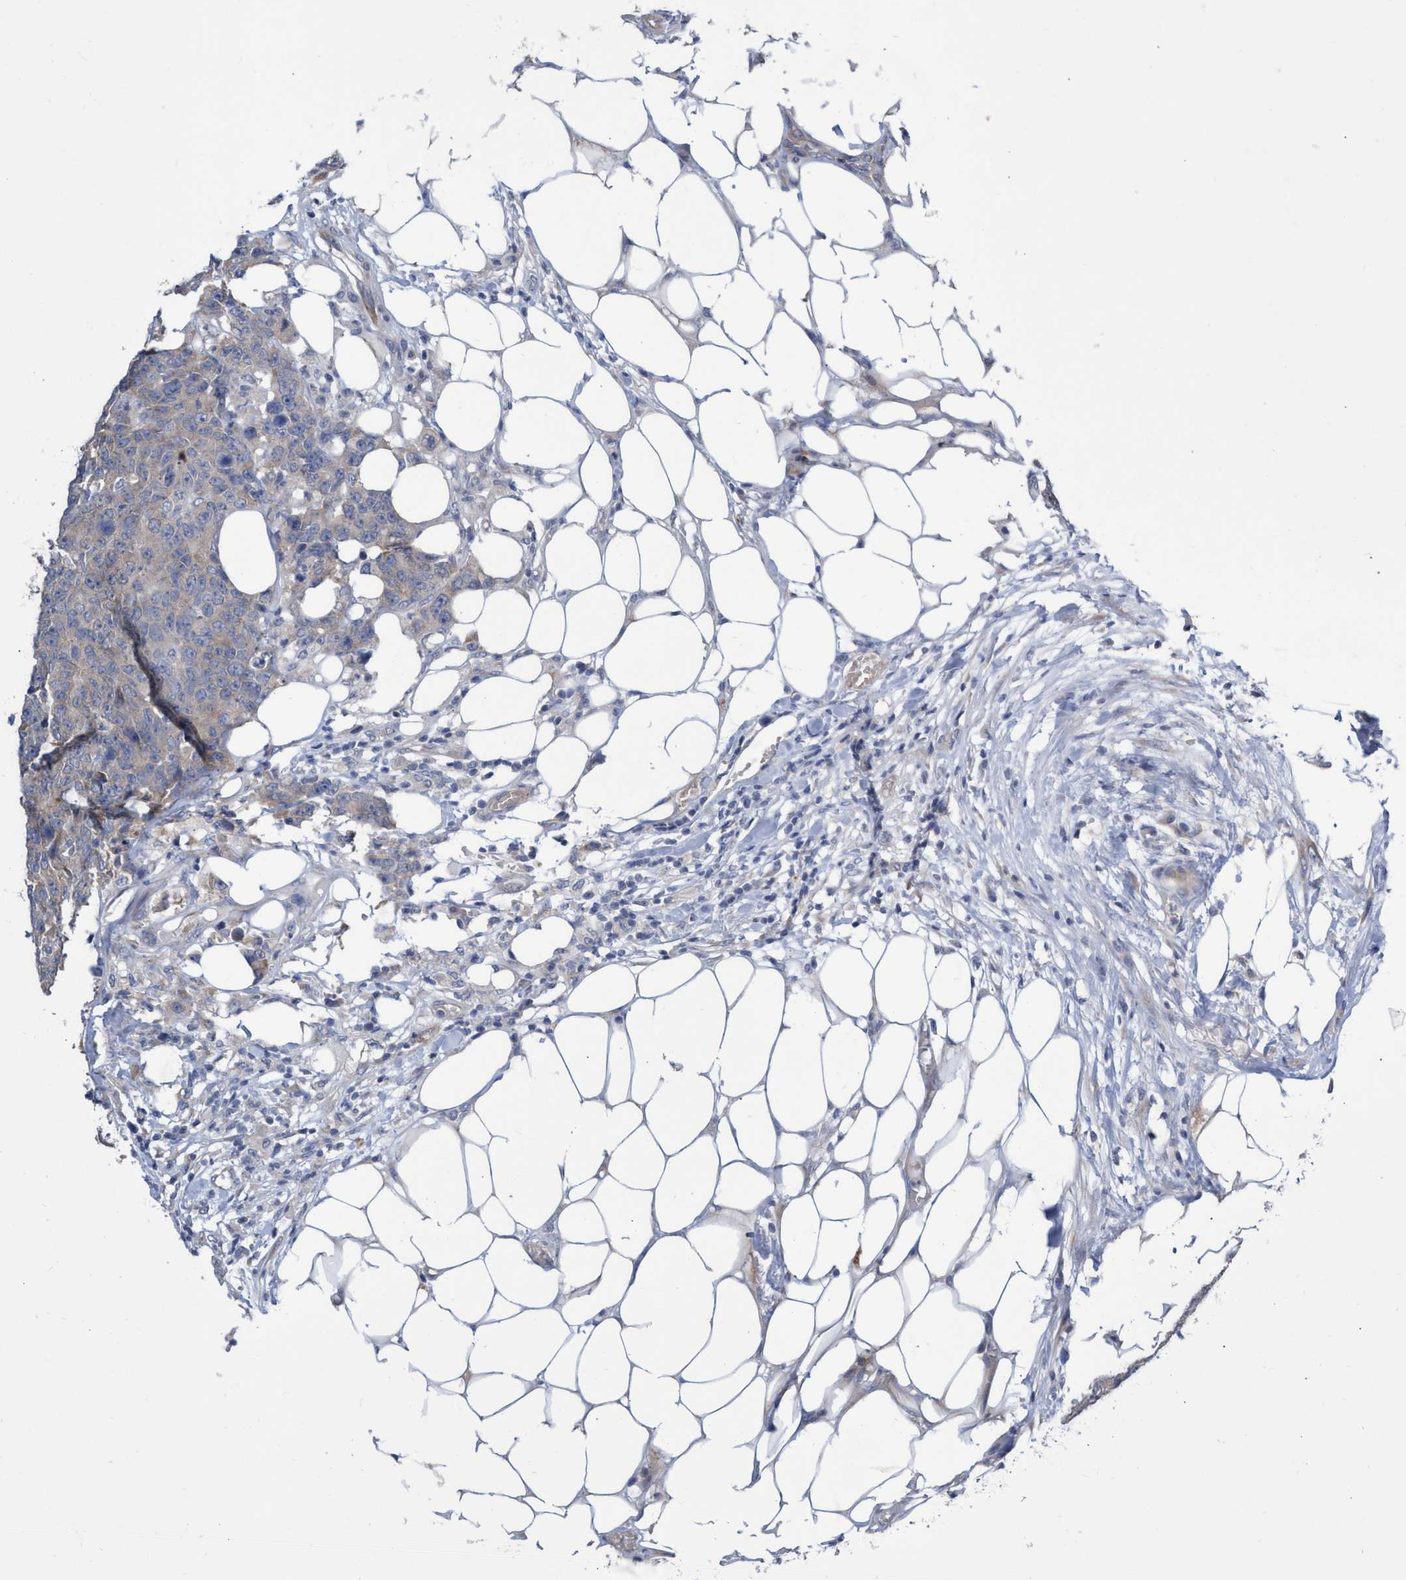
{"staining": {"intensity": "weak", "quantity": ">75%", "location": "cytoplasmic/membranous"}, "tissue": "colorectal cancer", "cell_type": "Tumor cells", "image_type": "cancer", "snomed": [{"axis": "morphology", "description": "Adenocarcinoma, NOS"}, {"axis": "topography", "description": "Colon"}], "caption": "Immunohistochemistry of human colorectal adenocarcinoma reveals low levels of weak cytoplasmic/membranous expression in approximately >75% of tumor cells.", "gene": "ABCF2", "patient": {"sex": "female", "age": 86}}